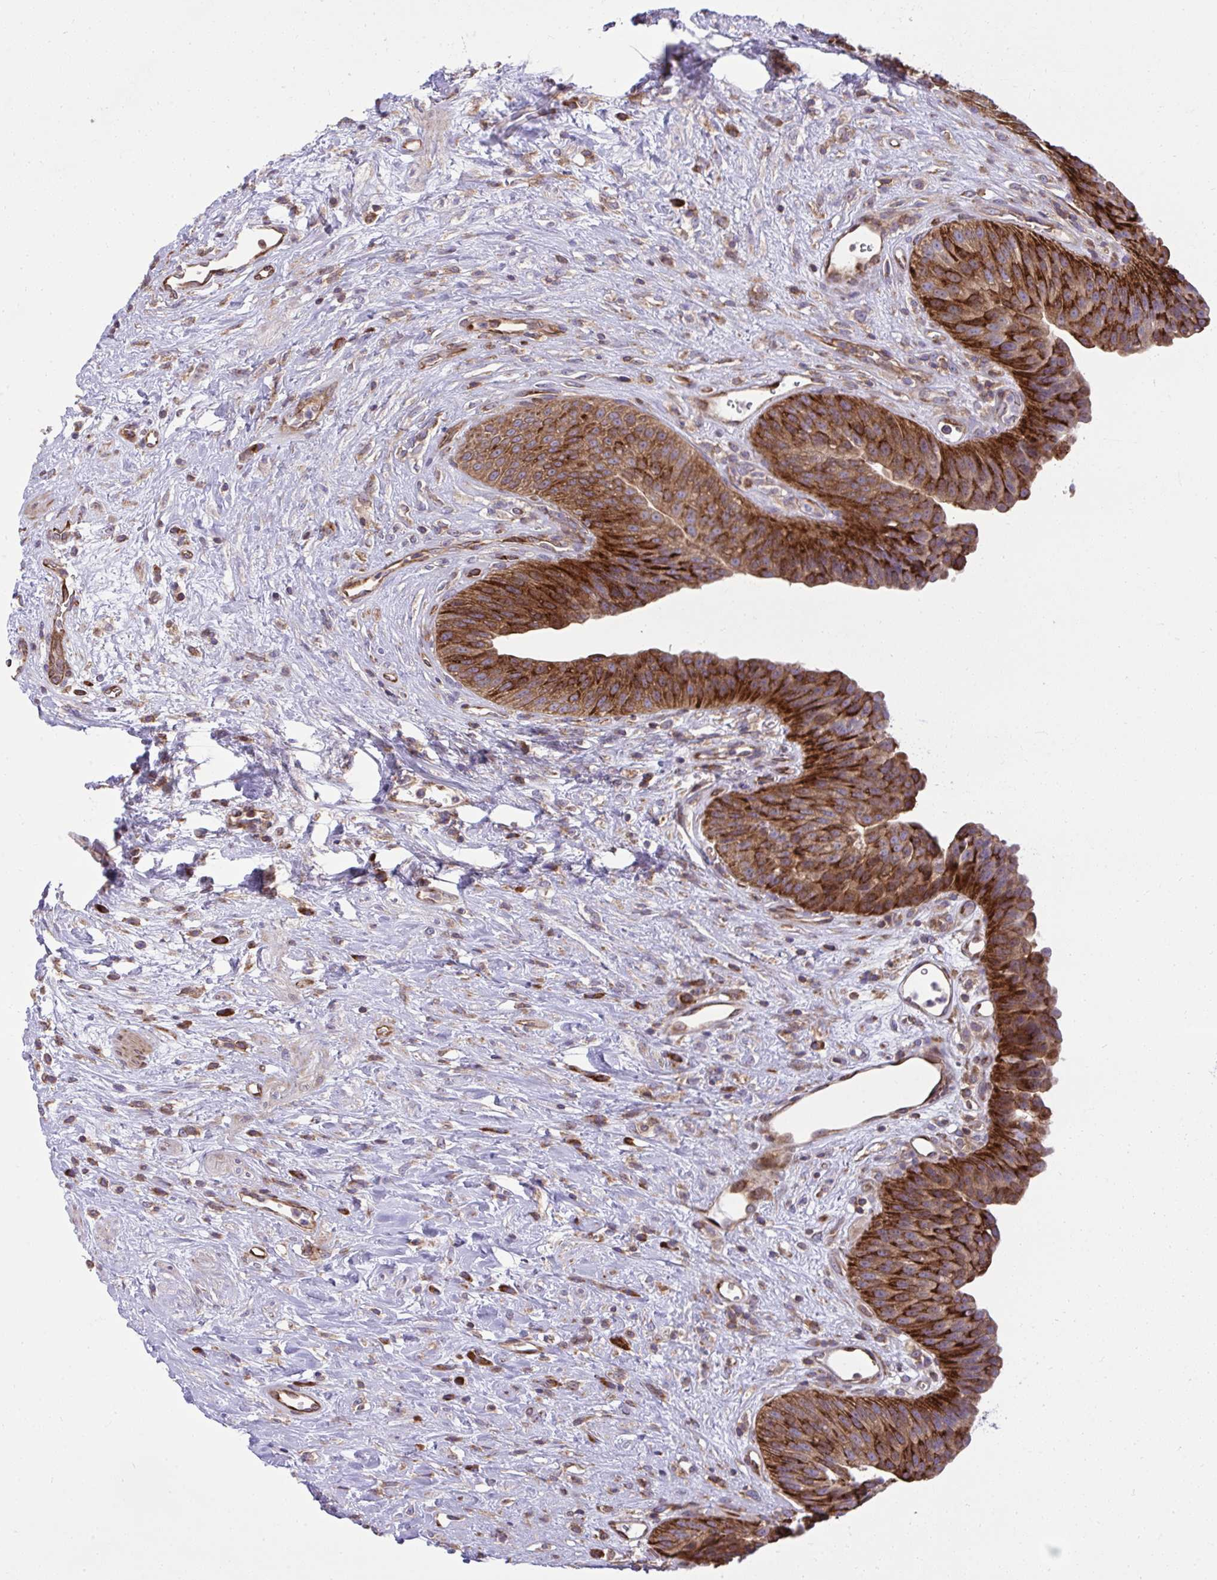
{"staining": {"intensity": "strong", "quantity": ">75%", "location": "cytoplasmic/membranous"}, "tissue": "urinary bladder", "cell_type": "Urothelial cells", "image_type": "normal", "snomed": [{"axis": "morphology", "description": "Normal tissue, NOS"}, {"axis": "topography", "description": "Urinary bladder"}], "caption": "Urinary bladder stained with a brown dye demonstrates strong cytoplasmic/membranous positive expression in approximately >75% of urothelial cells.", "gene": "NMNAT3", "patient": {"sex": "female", "age": 56}}